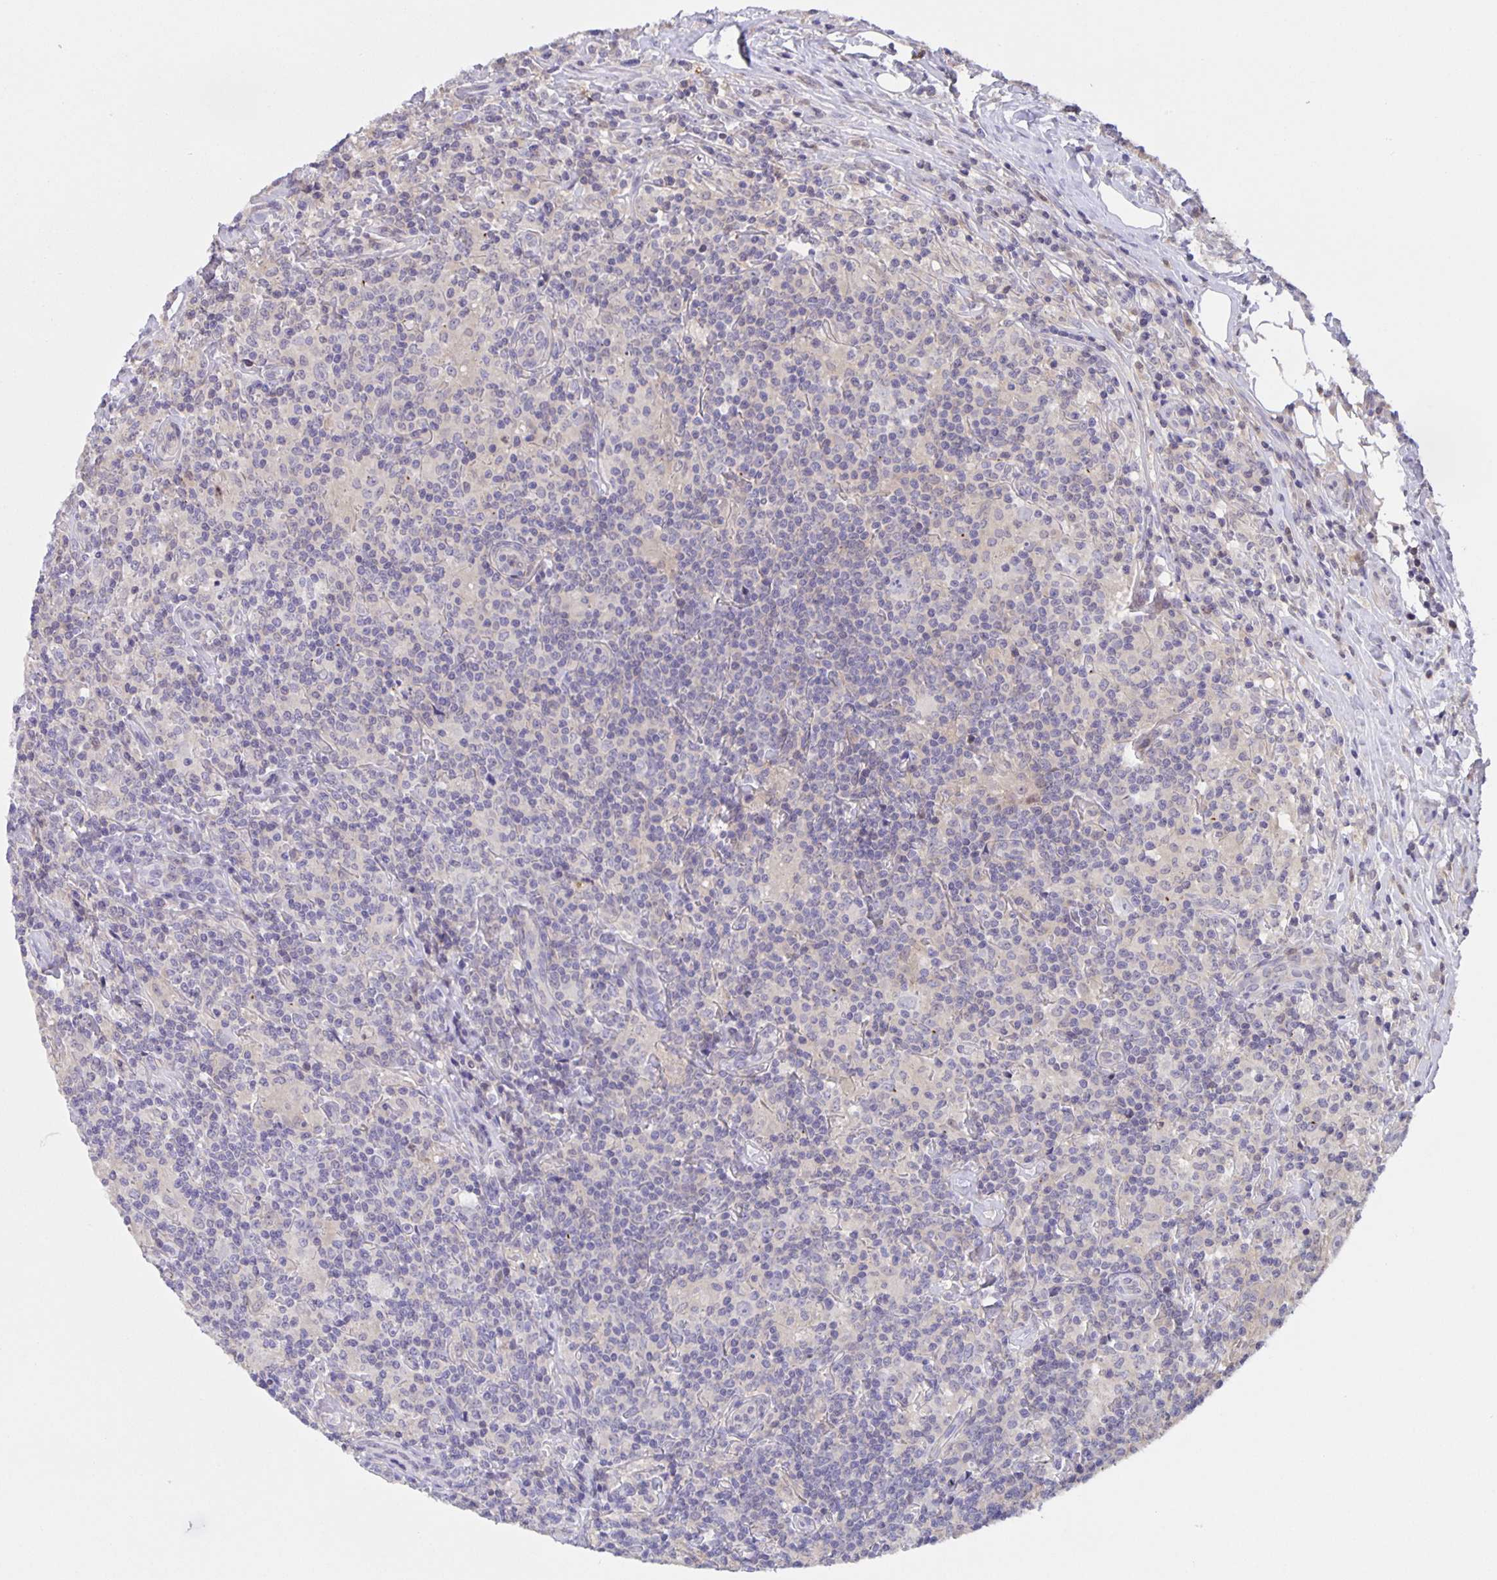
{"staining": {"intensity": "negative", "quantity": "none", "location": "none"}, "tissue": "lymphoma", "cell_type": "Tumor cells", "image_type": "cancer", "snomed": [{"axis": "morphology", "description": "Hodgkin's disease, NOS"}, {"axis": "morphology", "description": "Hodgkin's lymphoma, nodular sclerosis"}, {"axis": "topography", "description": "Lymph node"}], "caption": "Immunohistochemistry (IHC) photomicrograph of neoplastic tissue: human Hodgkin's disease stained with DAB shows no significant protein expression in tumor cells.", "gene": "MARCHF6", "patient": {"sex": "female", "age": 10}}